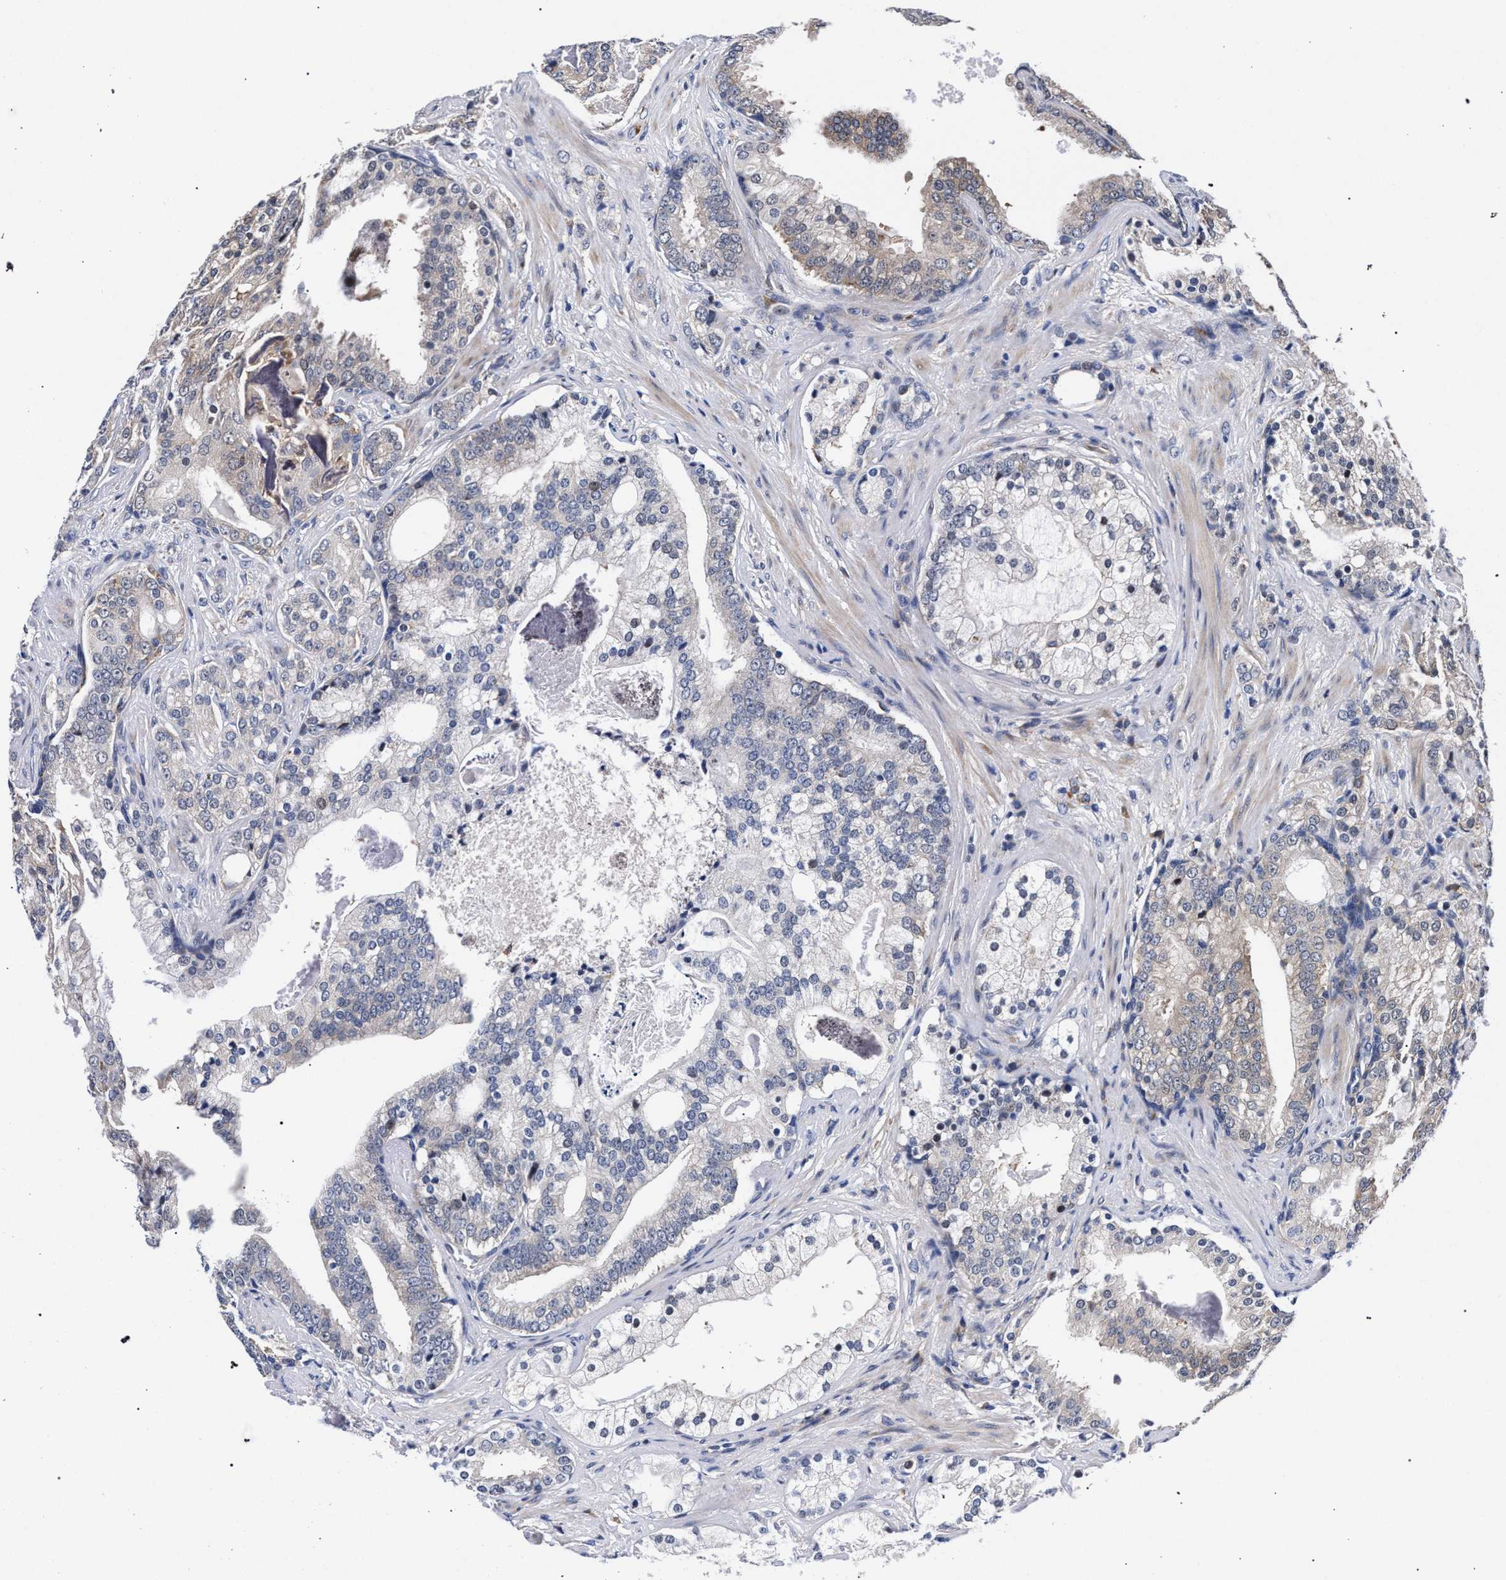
{"staining": {"intensity": "weak", "quantity": "<25%", "location": "cytoplasmic/membranous"}, "tissue": "prostate cancer", "cell_type": "Tumor cells", "image_type": "cancer", "snomed": [{"axis": "morphology", "description": "Adenocarcinoma, Low grade"}, {"axis": "topography", "description": "Prostate"}], "caption": "A high-resolution micrograph shows IHC staining of adenocarcinoma (low-grade) (prostate), which reveals no significant positivity in tumor cells.", "gene": "ZNF462", "patient": {"sex": "male", "age": 58}}